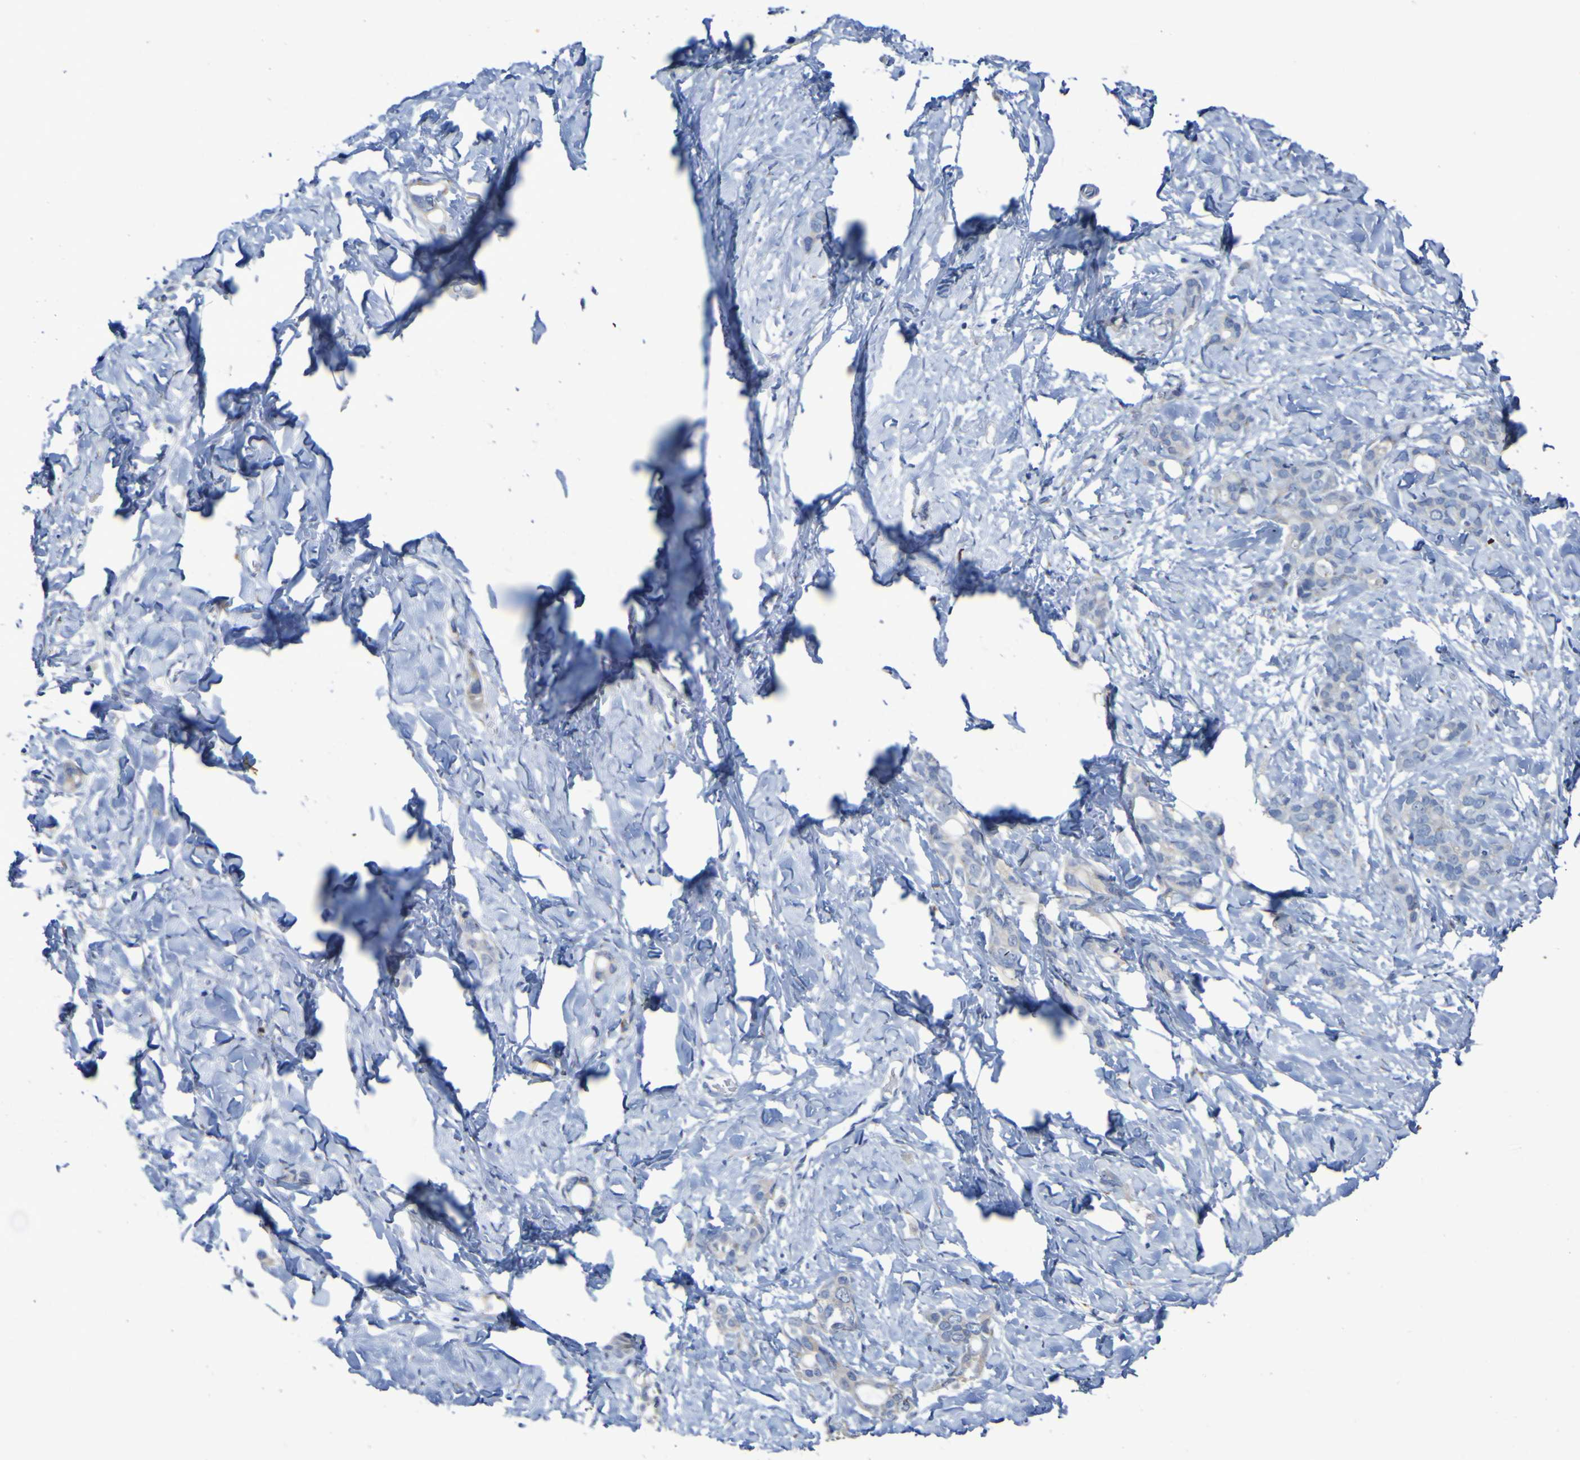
{"staining": {"intensity": "weak", "quantity": "25%-75%", "location": "cytoplasmic/membranous"}, "tissue": "stomach cancer", "cell_type": "Tumor cells", "image_type": "cancer", "snomed": [{"axis": "morphology", "description": "Adenocarcinoma, NOS"}, {"axis": "topography", "description": "Stomach"}], "caption": "An IHC image of neoplastic tissue is shown. Protein staining in brown shows weak cytoplasmic/membranous positivity in stomach cancer (adenocarcinoma) within tumor cells.", "gene": "C11orf24", "patient": {"sex": "female", "age": 75}}